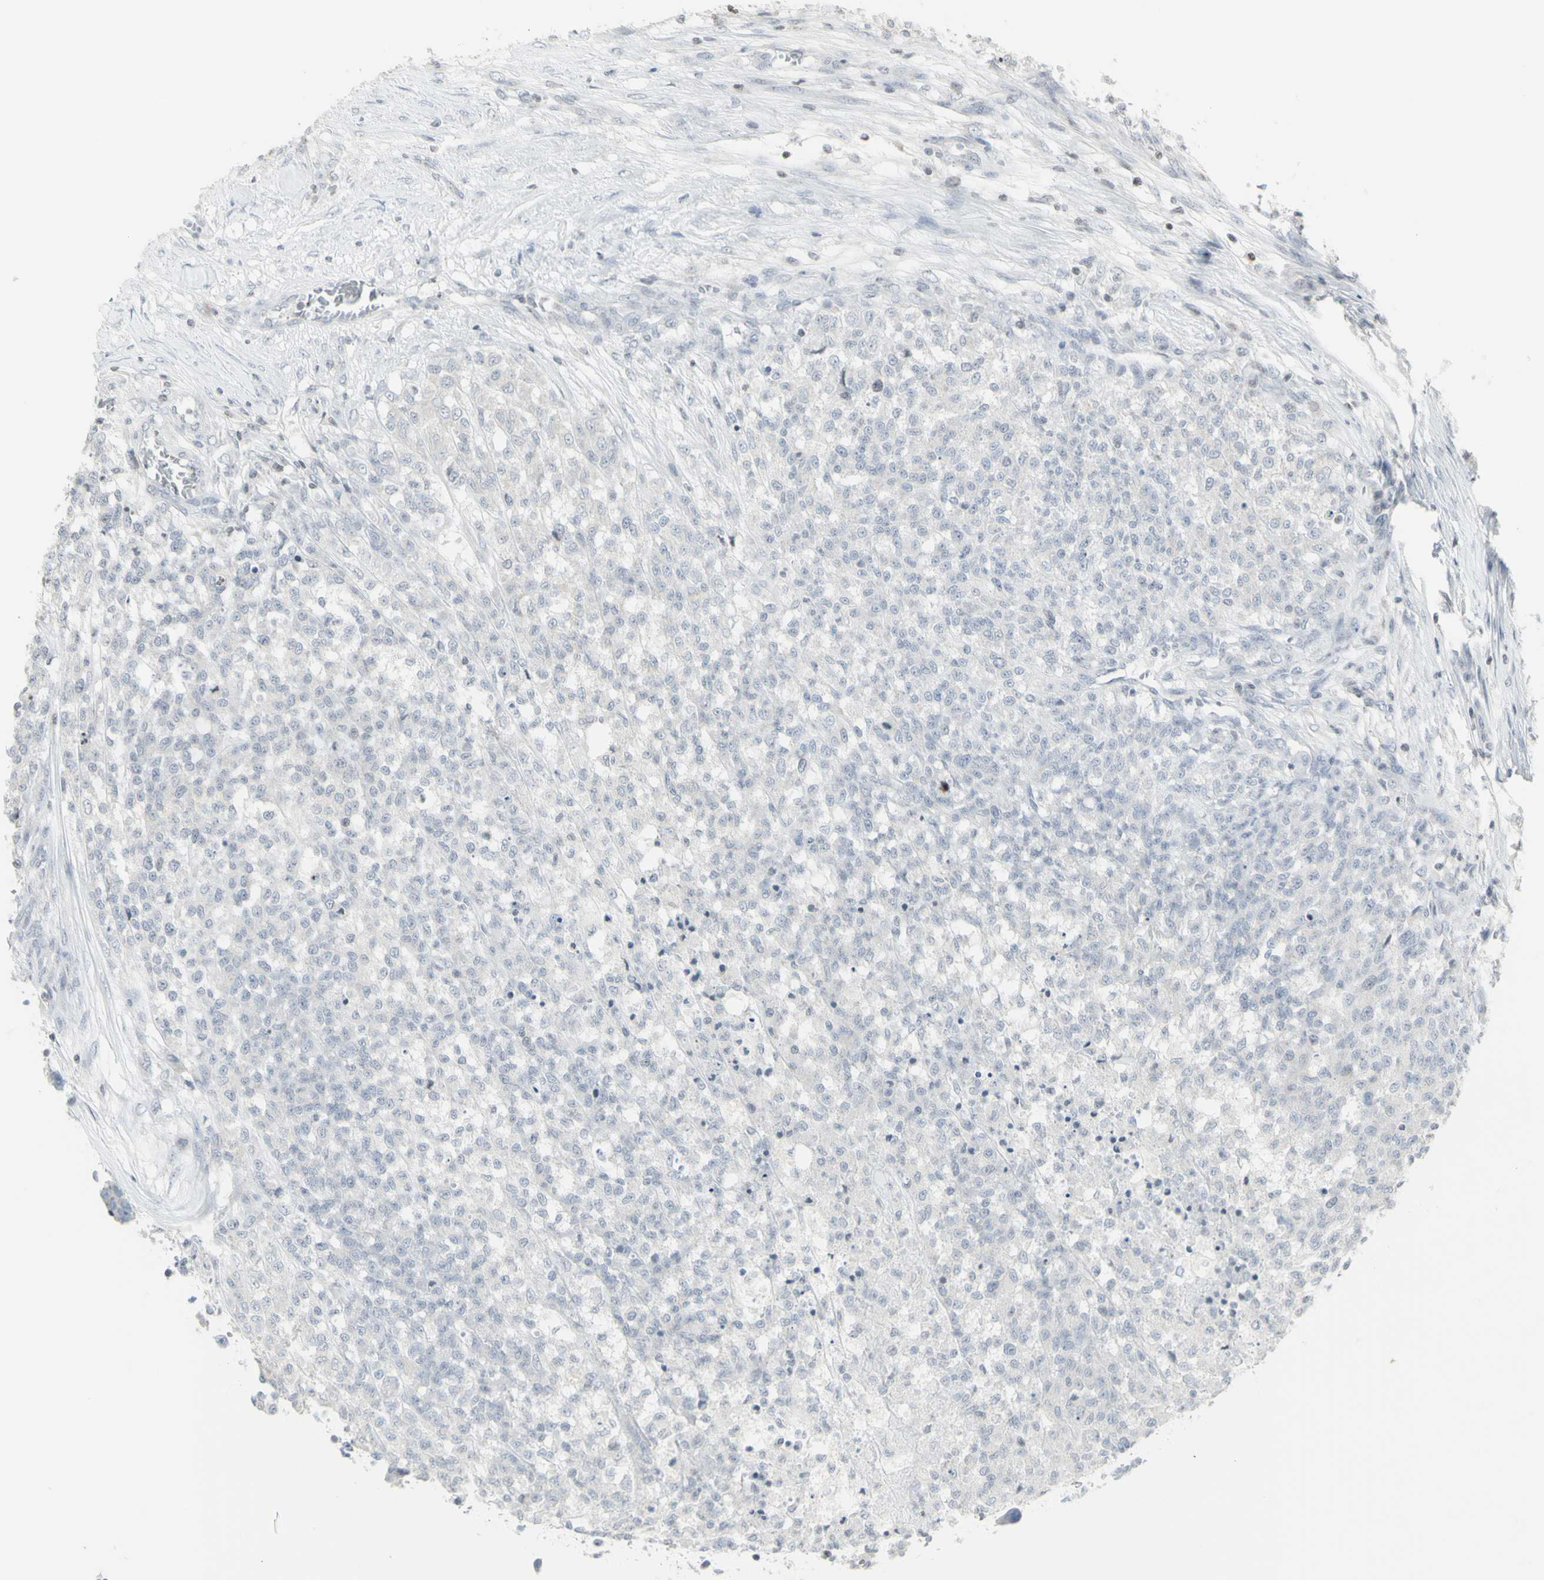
{"staining": {"intensity": "negative", "quantity": "none", "location": "none"}, "tissue": "testis cancer", "cell_type": "Tumor cells", "image_type": "cancer", "snomed": [{"axis": "morphology", "description": "Seminoma, NOS"}, {"axis": "topography", "description": "Testis"}], "caption": "An IHC histopathology image of seminoma (testis) is shown. There is no staining in tumor cells of seminoma (testis).", "gene": "MUC5AC", "patient": {"sex": "male", "age": 59}}